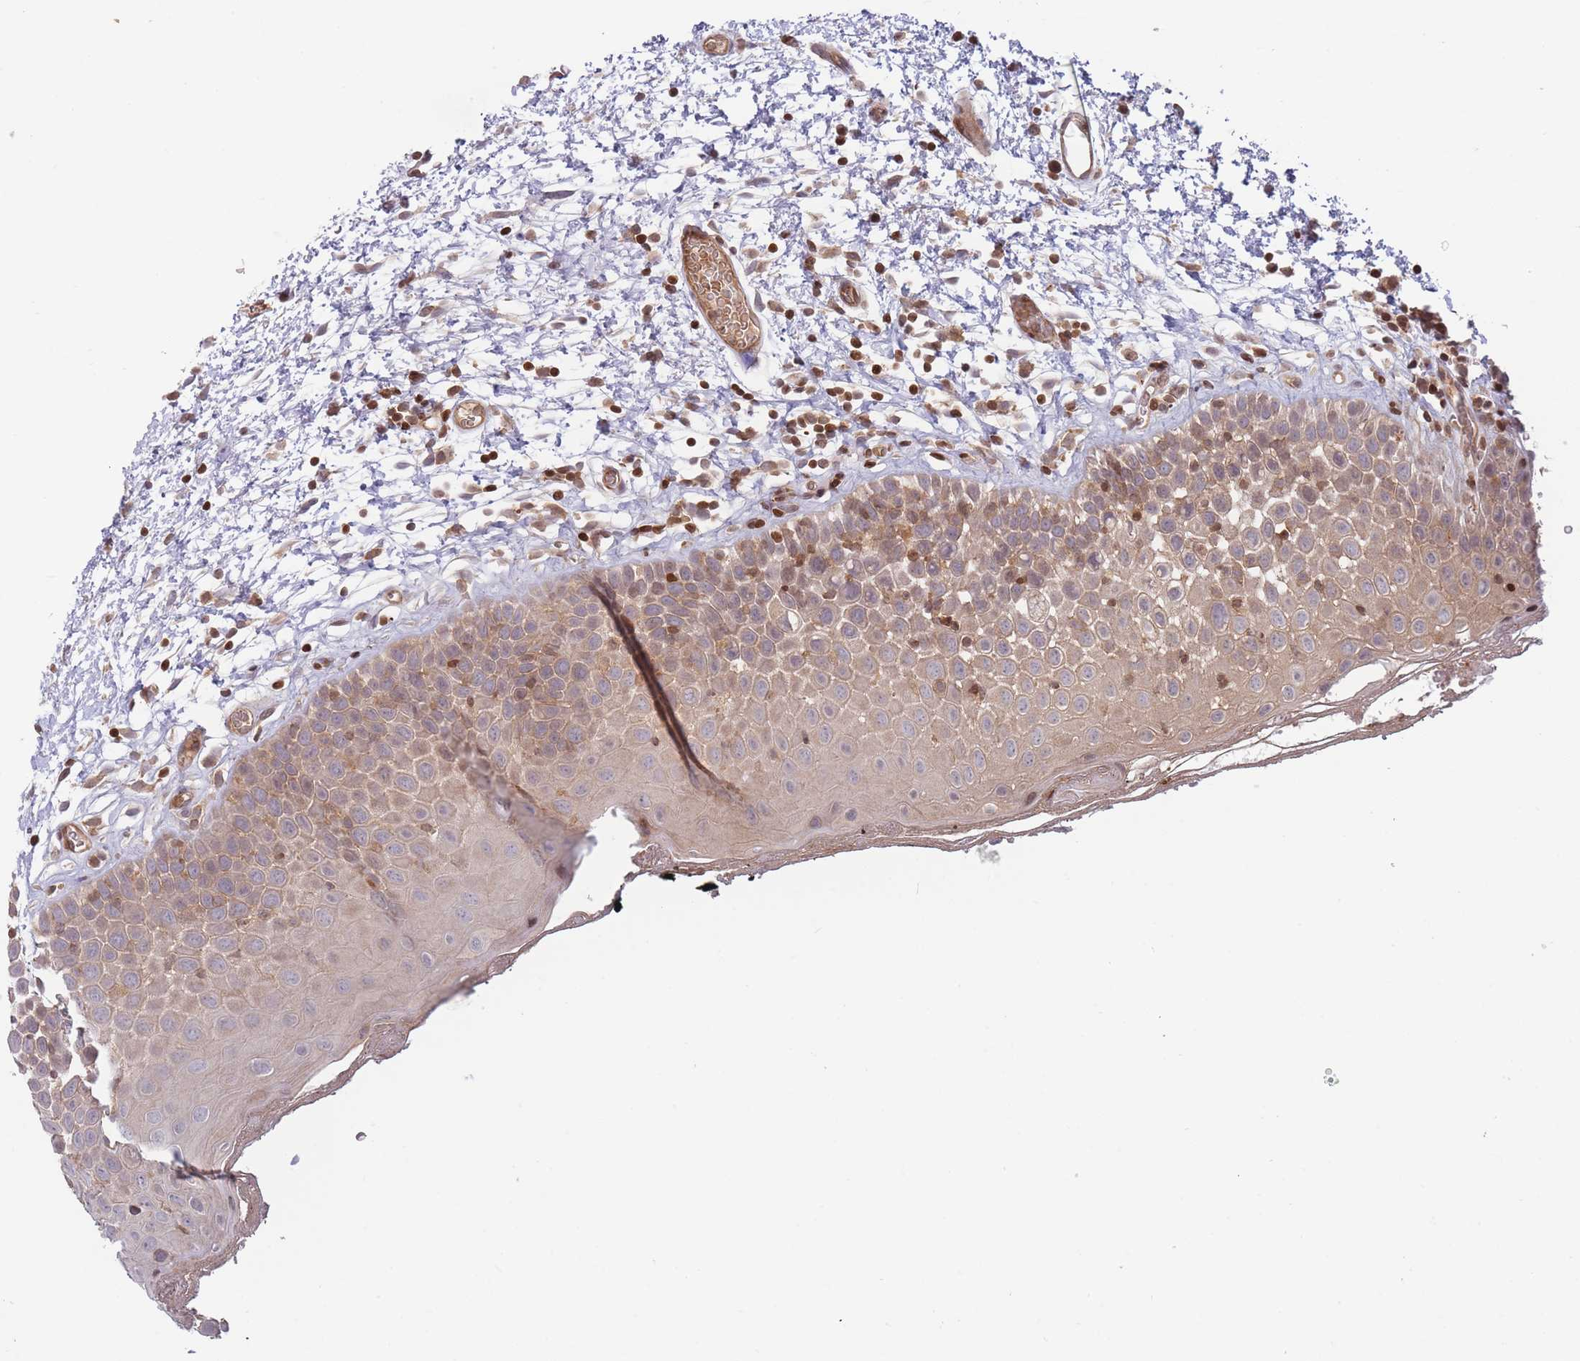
{"staining": {"intensity": "weak", "quantity": ">75%", "location": "cytoplasmic/membranous"}, "tissue": "oral mucosa", "cell_type": "Squamous epithelial cells", "image_type": "normal", "snomed": [{"axis": "morphology", "description": "Normal tissue, NOS"}, {"axis": "morphology", "description": "Squamous cell carcinoma, NOS"}, {"axis": "topography", "description": "Oral tissue"}, {"axis": "topography", "description": "Tounge, NOS"}, {"axis": "topography", "description": "Head-Neck"}], "caption": "Immunohistochemistry of normal oral mucosa reveals low levels of weak cytoplasmic/membranous expression in approximately >75% of squamous epithelial cells.", "gene": "SLC35F5", "patient": {"sex": "male", "age": 76}}